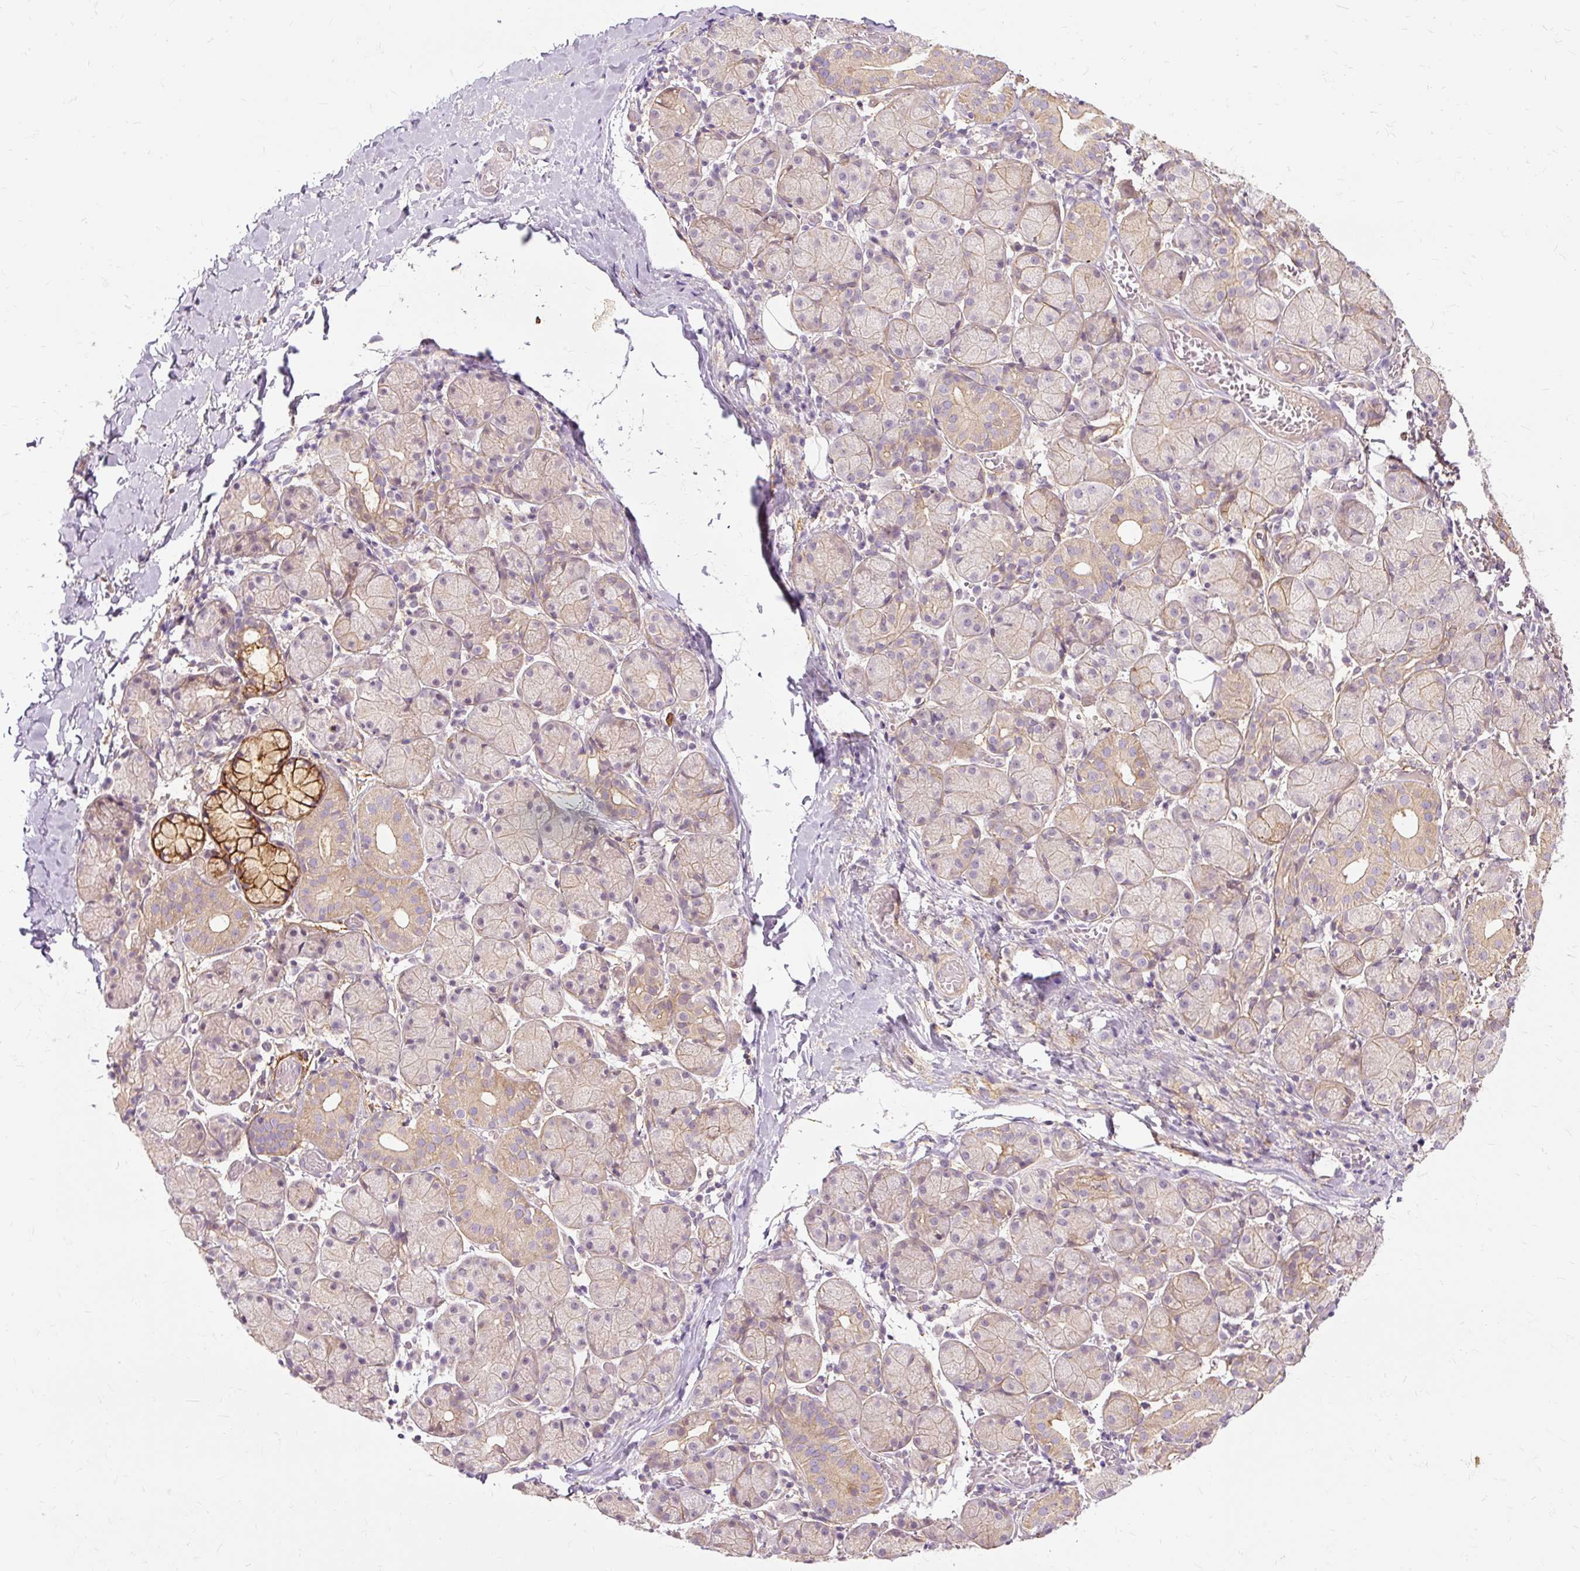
{"staining": {"intensity": "weak", "quantity": "25%-75%", "location": "cytoplasmic/membranous"}, "tissue": "salivary gland", "cell_type": "Glandular cells", "image_type": "normal", "snomed": [{"axis": "morphology", "description": "Normal tissue, NOS"}, {"axis": "topography", "description": "Salivary gland"}], "caption": "Salivary gland stained with DAB immunohistochemistry exhibits low levels of weak cytoplasmic/membranous positivity in approximately 25%-75% of glandular cells.", "gene": "TSPAN8", "patient": {"sex": "female", "age": 24}}